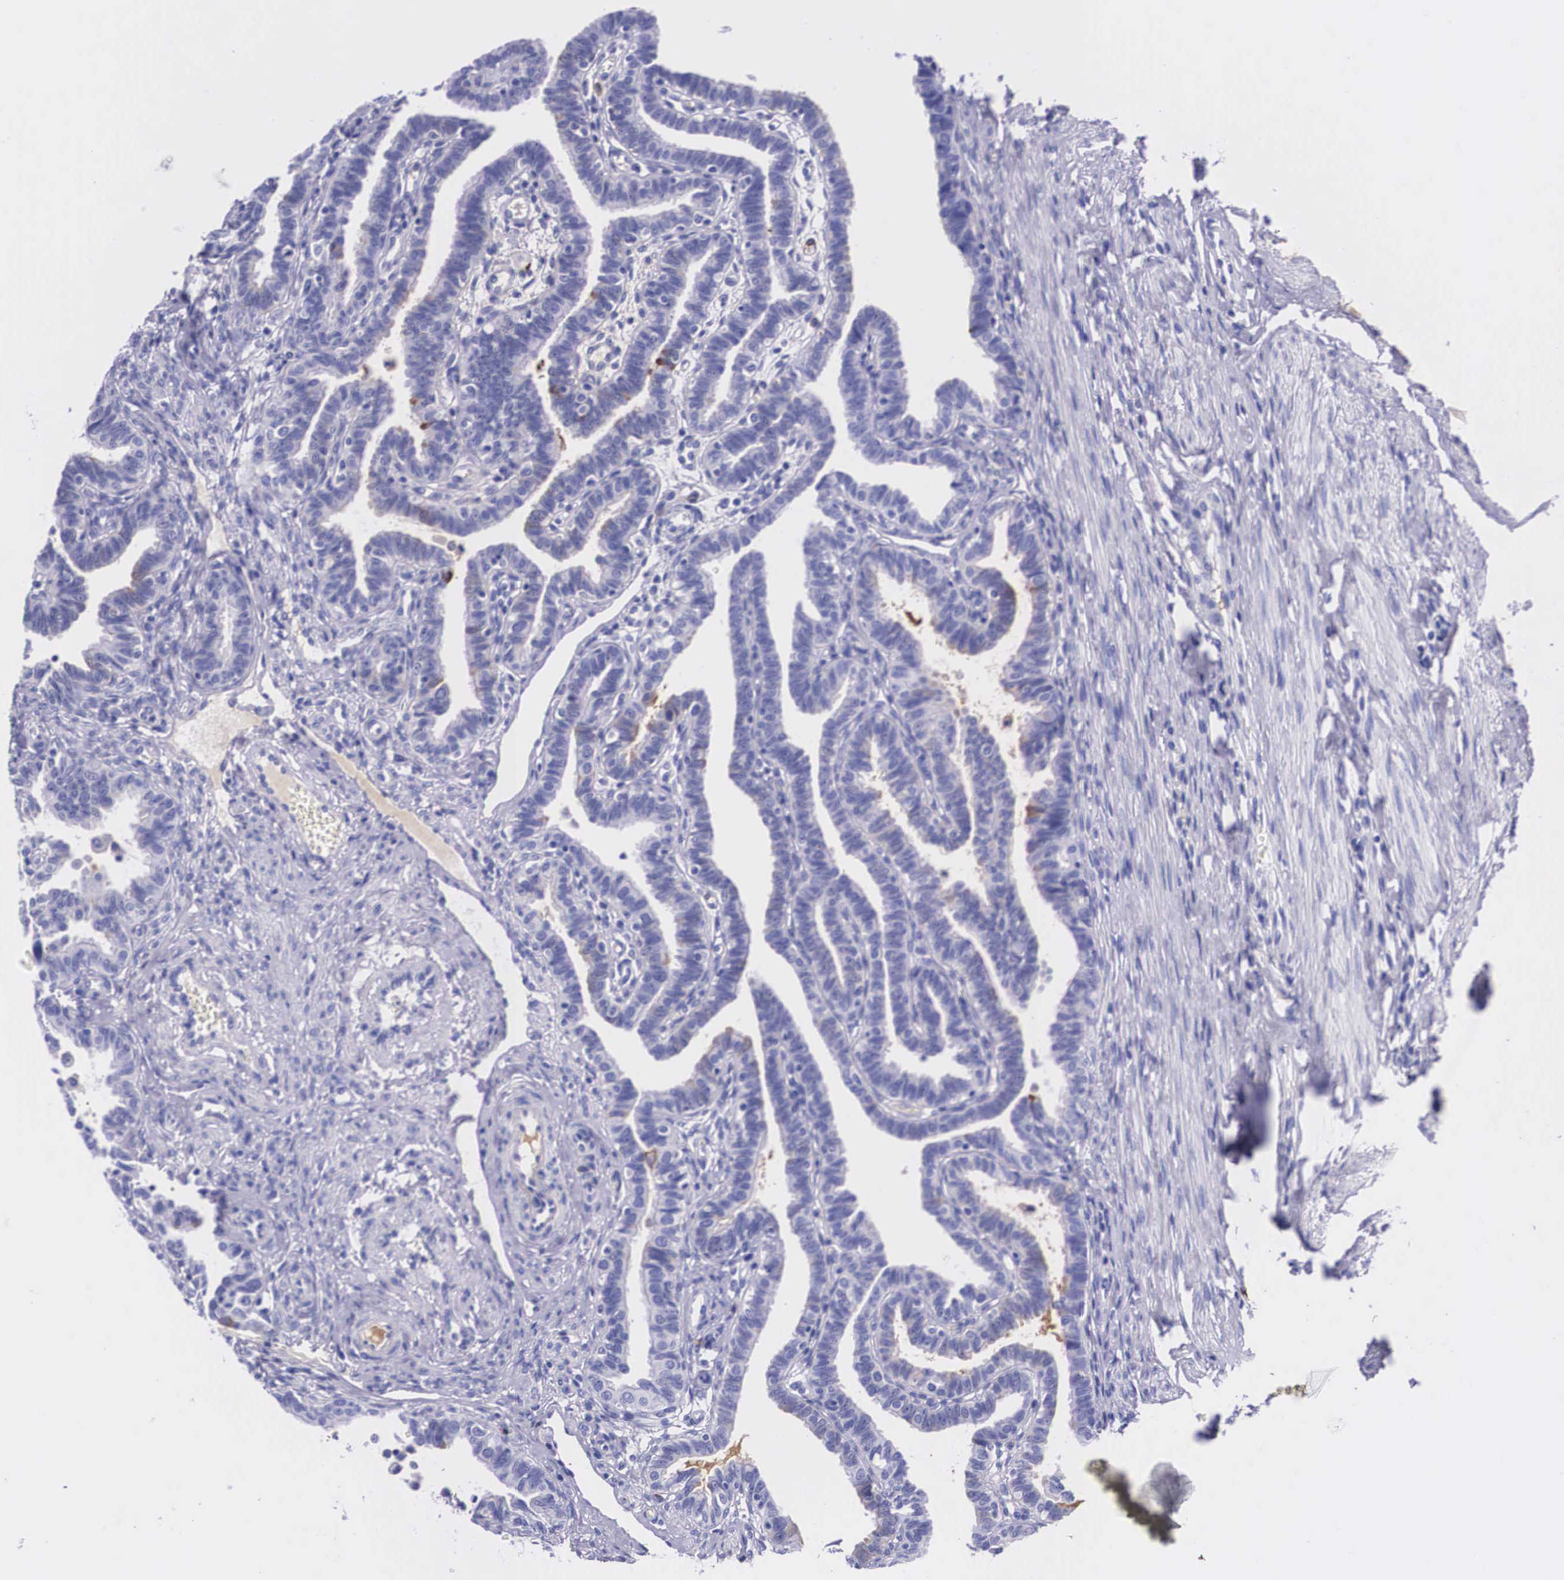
{"staining": {"intensity": "negative", "quantity": "none", "location": "none"}, "tissue": "fallopian tube", "cell_type": "Glandular cells", "image_type": "normal", "snomed": [{"axis": "morphology", "description": "Normal tissue, NOS"}, {"axis": "topography", "description": "Fallopian tube"}], "caption": "Immunohistochemistry (IHC) micrograph of benign fallopian tube: human fallopian tube stained with DAB reveals no significant protein expression in glandular cells.", "gene": "PLG", "patient": {"sex": "female", "age": 41}}